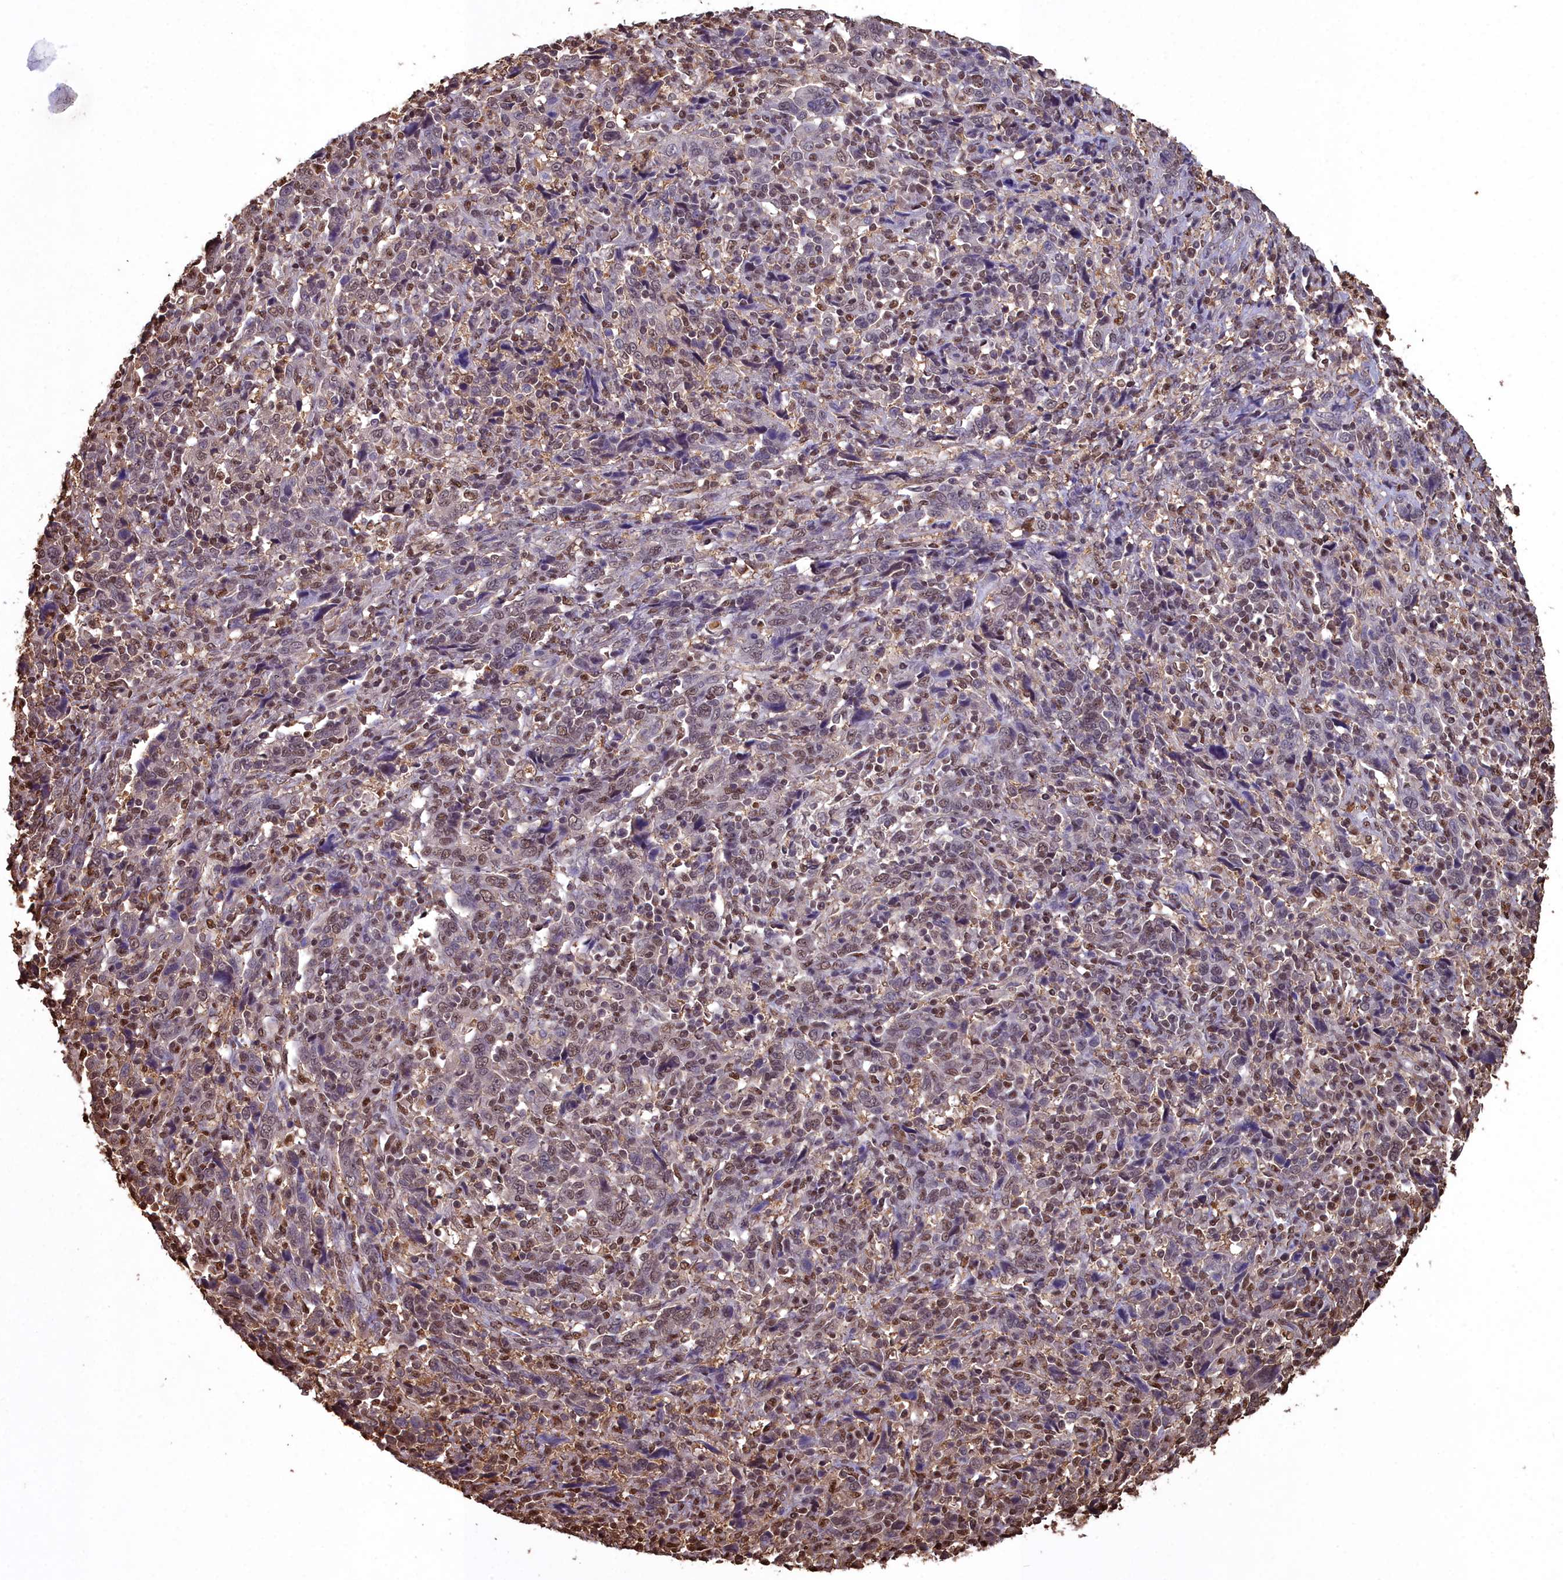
{"staining": {"intensity": "moderate", "quantity": "25%-75%", "location": "nuclear"}, "tissue": "cervical cancer", "cell_type": "Tumor cells", "image_type": "cancer", "snomed": [{"axis": "morphology", "description": "Squamous cell carcinoma, NOS"}, {"axis": "topography", "description": "Cervix"}], "caption": "Tumor cells exhibit medium levels of moderate nuclear positivity in approximately 25%-75% of cells in squamous cell carcinoma (cervical).", "gene": "GAPDH", "patient": {"sex": "female", "age": 46}}